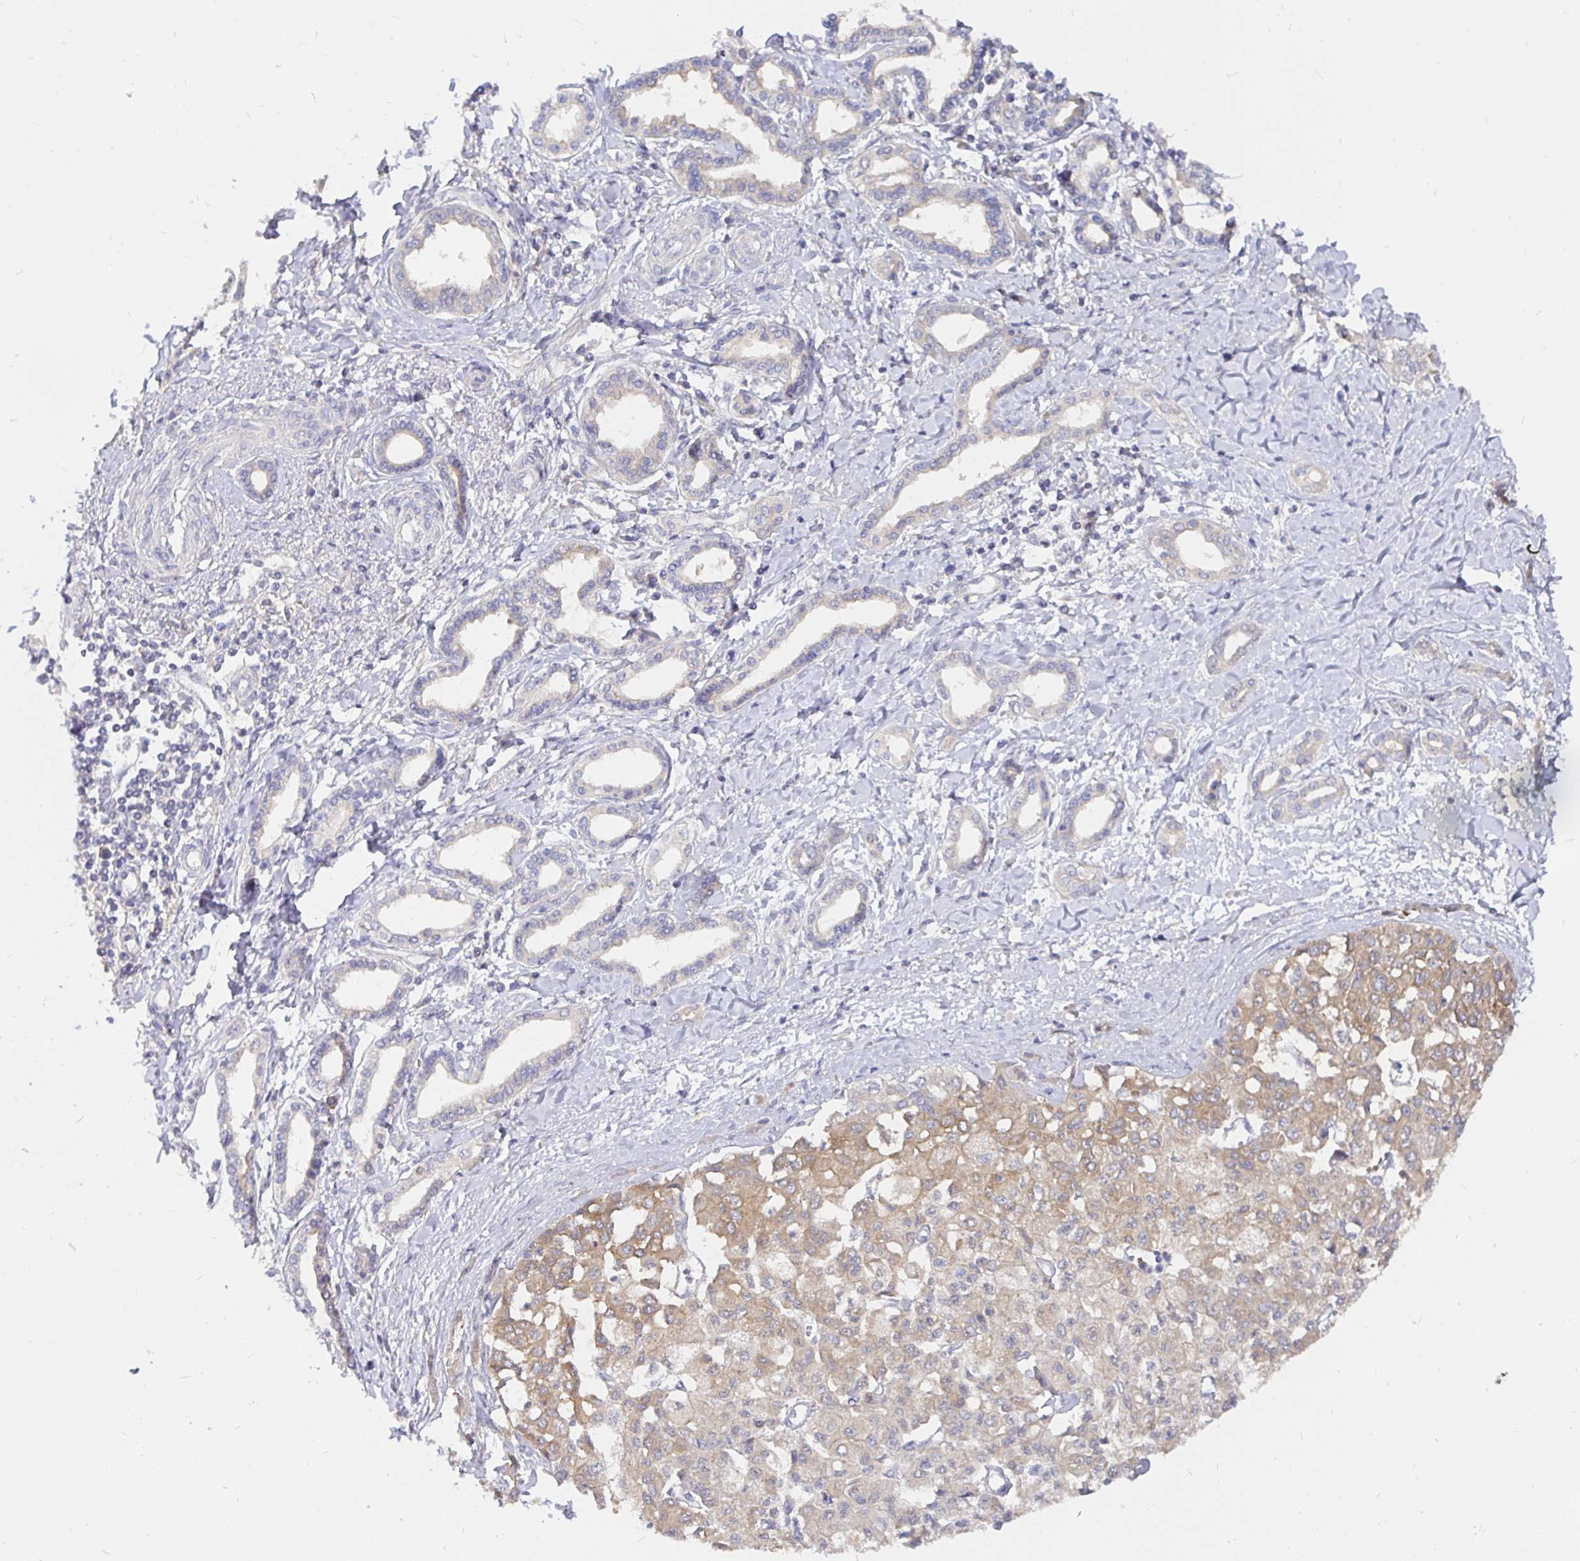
{"staining": {"intensity": "negative", "quantity": "none", "location": "none"}, "tissue": "liver cancer", "cell_type": "Tumor cells", "image_type": "cancer", "snomed": [{"axis": "morphology", "description": "Cholangiocarcinoma"}, {"axis": "topography", "description": "Liver"}], "caption": "IHC histopathology image of human cholangiocarcinoma (liver) stained for a protein (brown), which demonstrates no staining in tumor cells. (DAB (3,3'-diaminobenzidine) immunohistochemistry, high magnification).", "gene": "KIF21A", "patient": {"sex": "female", "age": 77}}